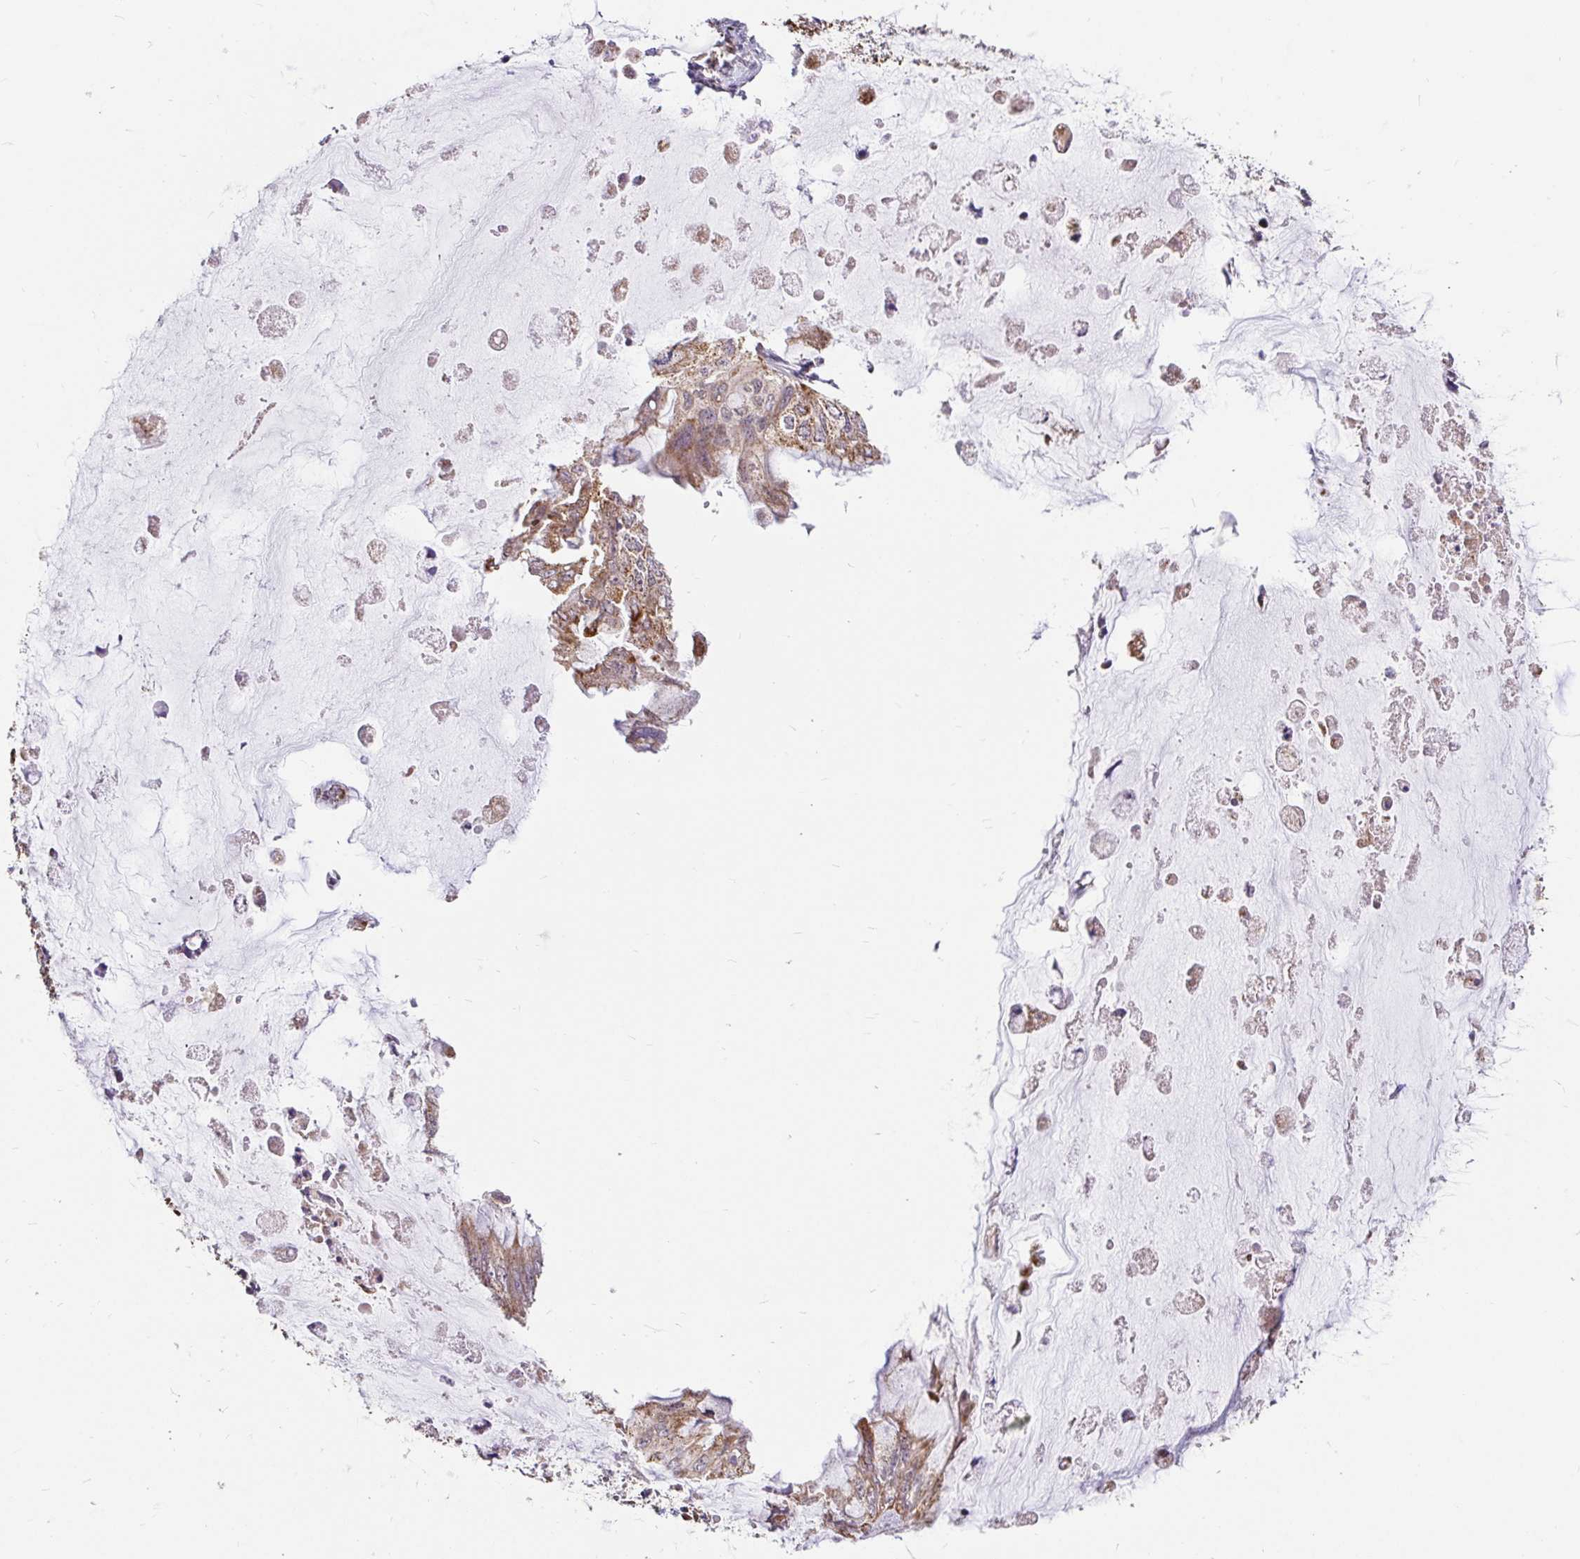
{"staining": {"intensity": "moderate", "quantity": ">75%", "location": "cytoplasmic/membranous"}, "tissue": "ovarian cancer", "cell_type": "Tumor cells", "image_type": "cancer", "snomed": [{"axis": "morphology", "description": "Cystadenocarcinoma, mucinous, NOS"}, {"axis": "topography", "description": "Ovary"}], "caption": "Immunohistochemical staining of human ovarian cancer (mucinous cystadenocarcinoma) reveals medium levels of moderate cytoplasmic/membranous protein positivity in approximately >75% of tumor cells.", "gene": "TIMM50", "patient": {"sex": "female", "age": 72}}